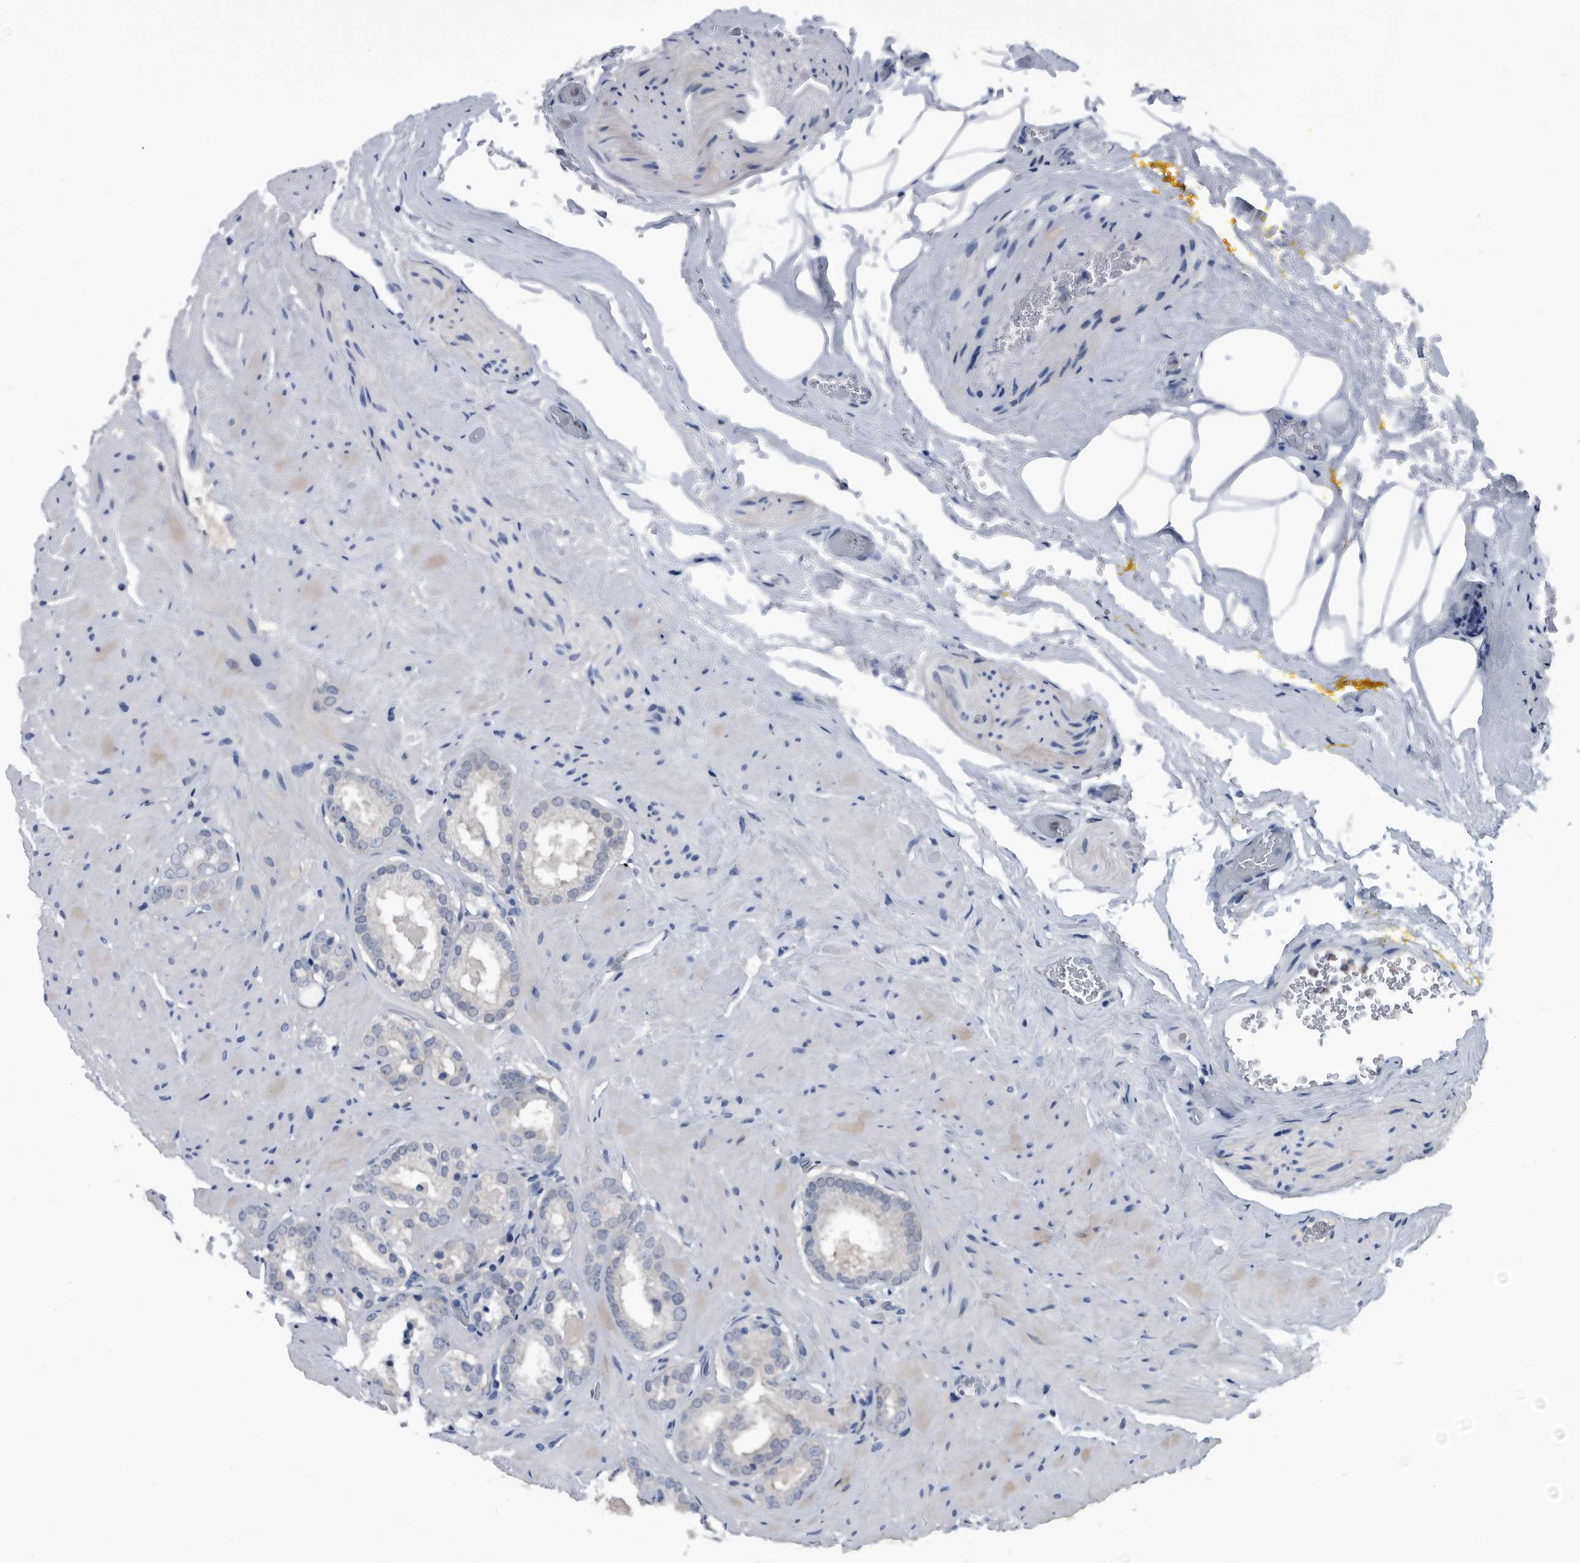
{"staining": {"intensity": "negative", "quantity": "none", "location": "none"}, "tissue": "prostate cancer", "cell_type": "Tumor cells", "image_type": "cancer", "snomed": [{"axis": "morphology", "description": "Adenocarcinoma, High grade"}, {"axis": "topography", "description": "Prostate"}], "caption": "A high-resolution image shows immunohistochemistry staining of prostate cancer, which exhibits no significant expression in tumor cells. (DAB immunohistochemistry with hematoxylin counter stain).", "gene": "PDXK", "patient": {"sex": "male", "age": 64}}